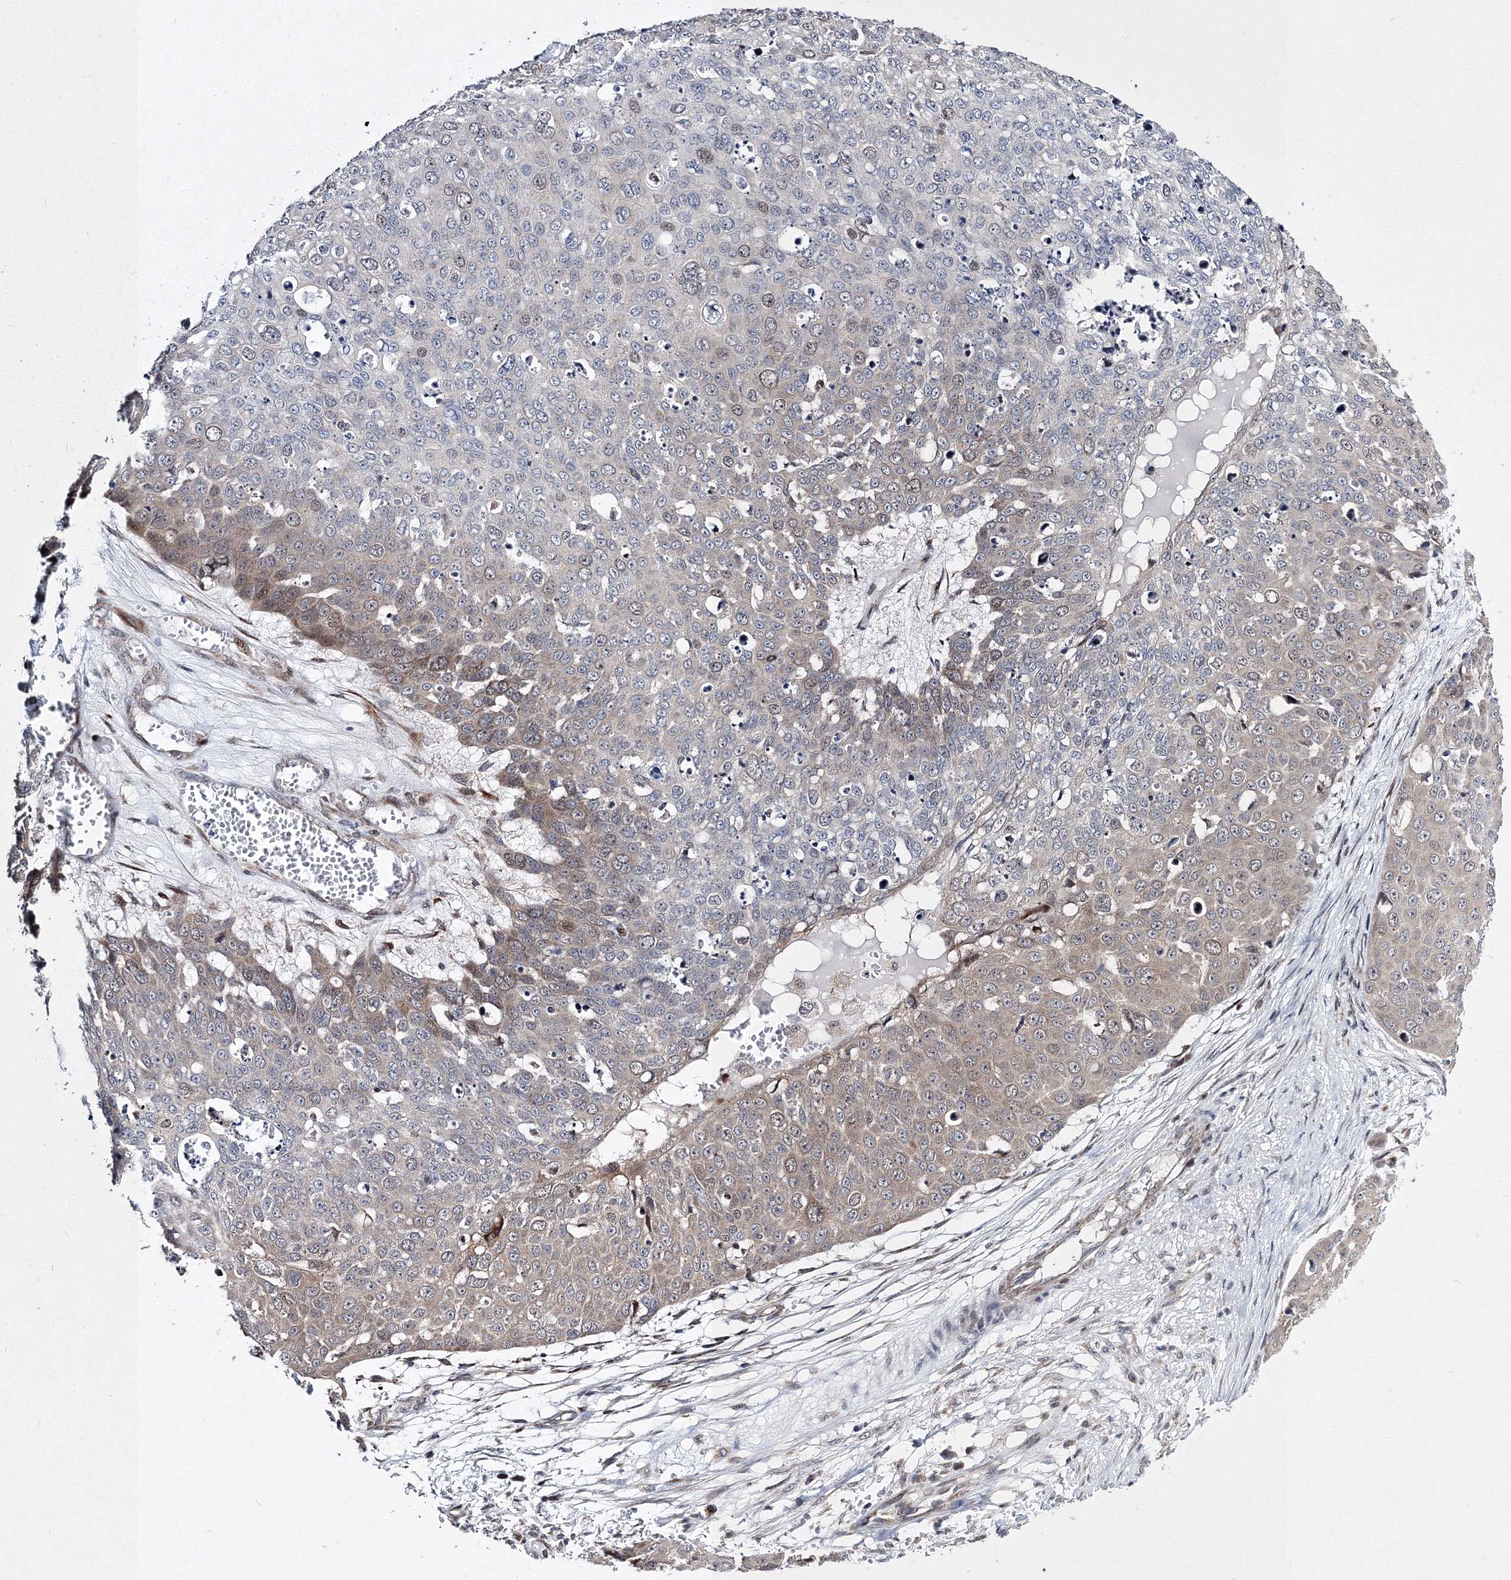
{"staining": {"intensity": "weak", "quantity": "25%-75%", "location": "cytoplasmic/membranous,nuclear"}, "tissue": "skin cancer", "cell_type": "Tumor cells", "image_type": "cancer", "snomed": [{"axis": "morphology", "description": "Squamous cell carcinoma, NOS"}, {"axis": "topography", "description": "Skin"}], "caption": "This photomicrograph demonstrates immunohistochemistry staining of human skin cancer (squamous cell carcinoma), with low weak cytoplasmic/membranous and nuclear positivity in about 25%-75% of tumor cells.", "gene": "GPN1", "patient": {"sex": "male", "age": 71}}